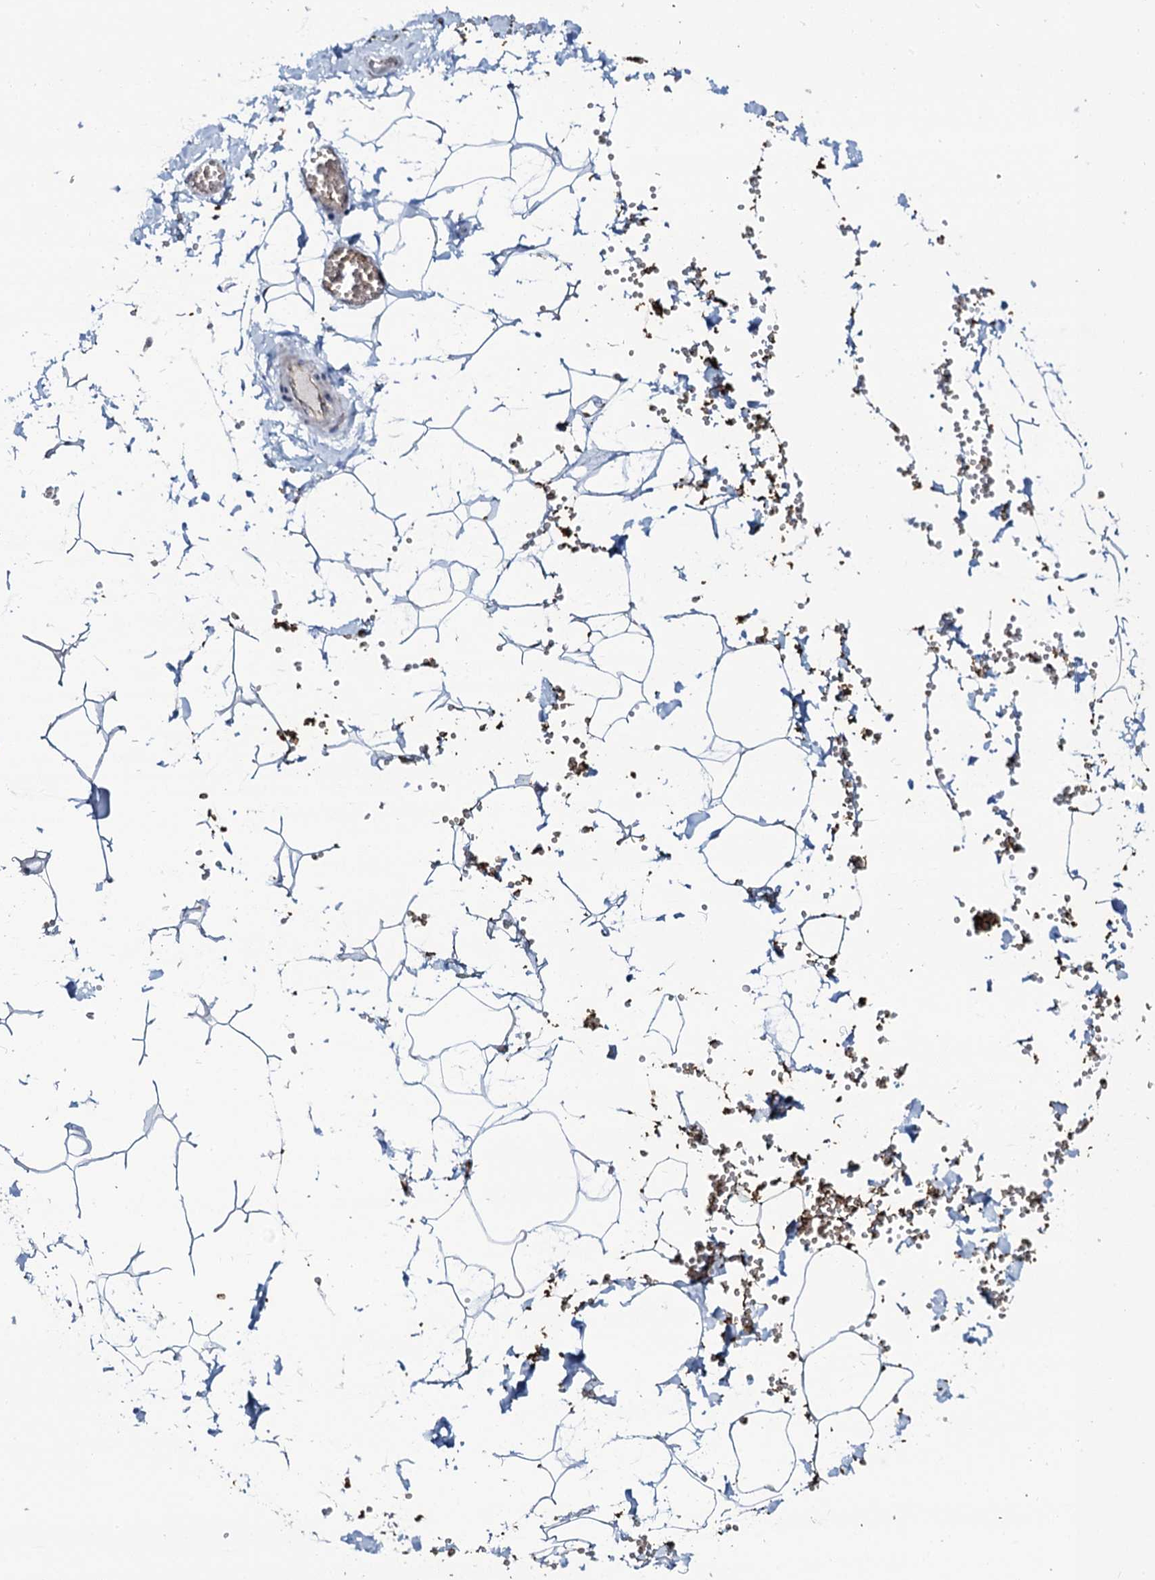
{"staining": {"intensity": "negative", "quantity": "none", "location": "none"}, "tissue": "adipose tissue", "cell_type": "Adipocytes", "image_type": "normal", "snomed": [{"axis": "morphology", "description": "Normal tissue, NOS"}, {"axis": "topography", "description": "Gallbladder"}, {"axis": "topography", "description": "Peripheral nerve tissue"}], "caption": "The histopathology image reveals no significant positivity in adipocytes of adipose tissue. The staining was performed using DAB (3,3'-diaminobenzidine) to visualize the protein expression in brown, while the nuclei were stained in blue with hematoxylin (Magnification: 20x).", "gene": "C10orf88", "patient": {"sex": "male", "age": 38}}